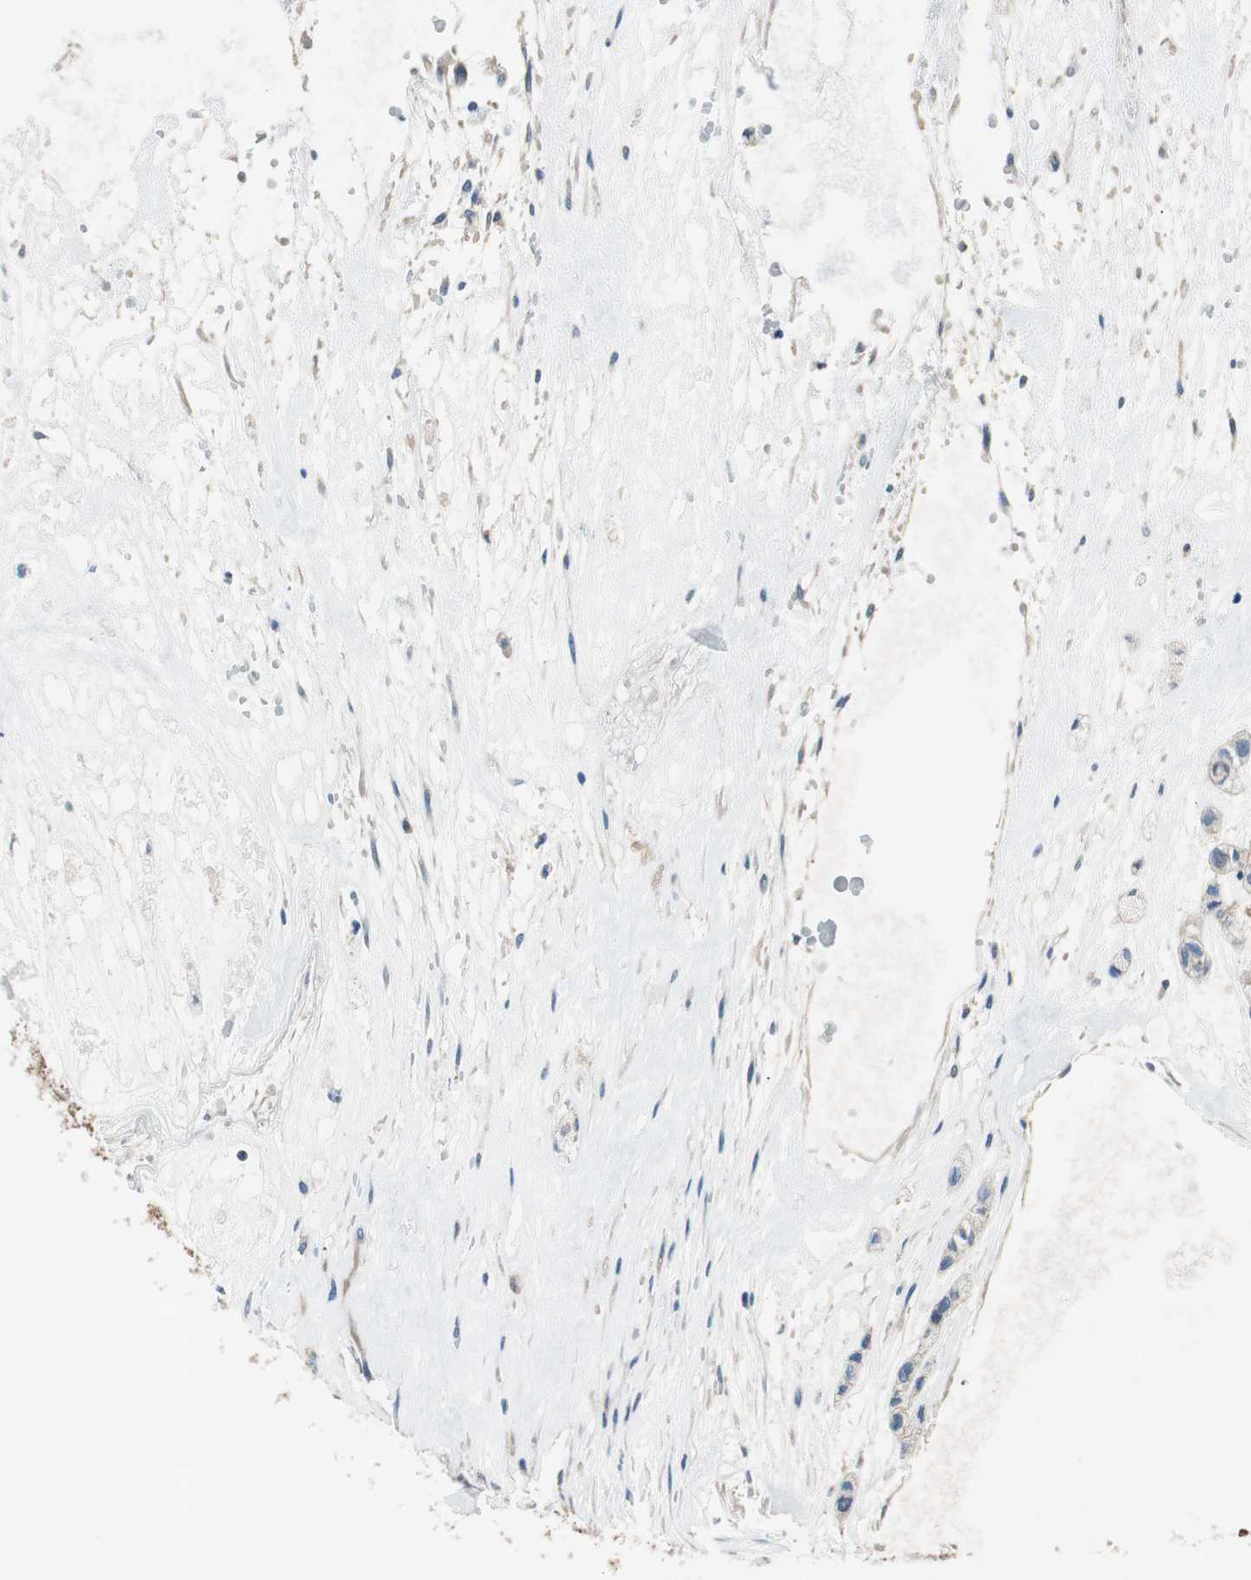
{"staining": {"intensity": "negative", "quantity": "none", "location": "none"}, "tissue": "head and neck cancer", "cell_type": "Tumor cells", "image_type": "cancer", "snomed": [{"axis": "morphology", "description": "Adenocarcinoma, NOS"}, {"axis": "morphology", "description": "Adenoma, NOS"}, {"axis": "topography", "description": "Head-Neck"}], "caption": "High power microscopy histopathology image of an immunohistochemistry micrograph of head and neck adenocarcinoma, revealing no significant staining in tumor cells.", "gene": "CALML3", "patient": {"sex": "female", "age": 55}}